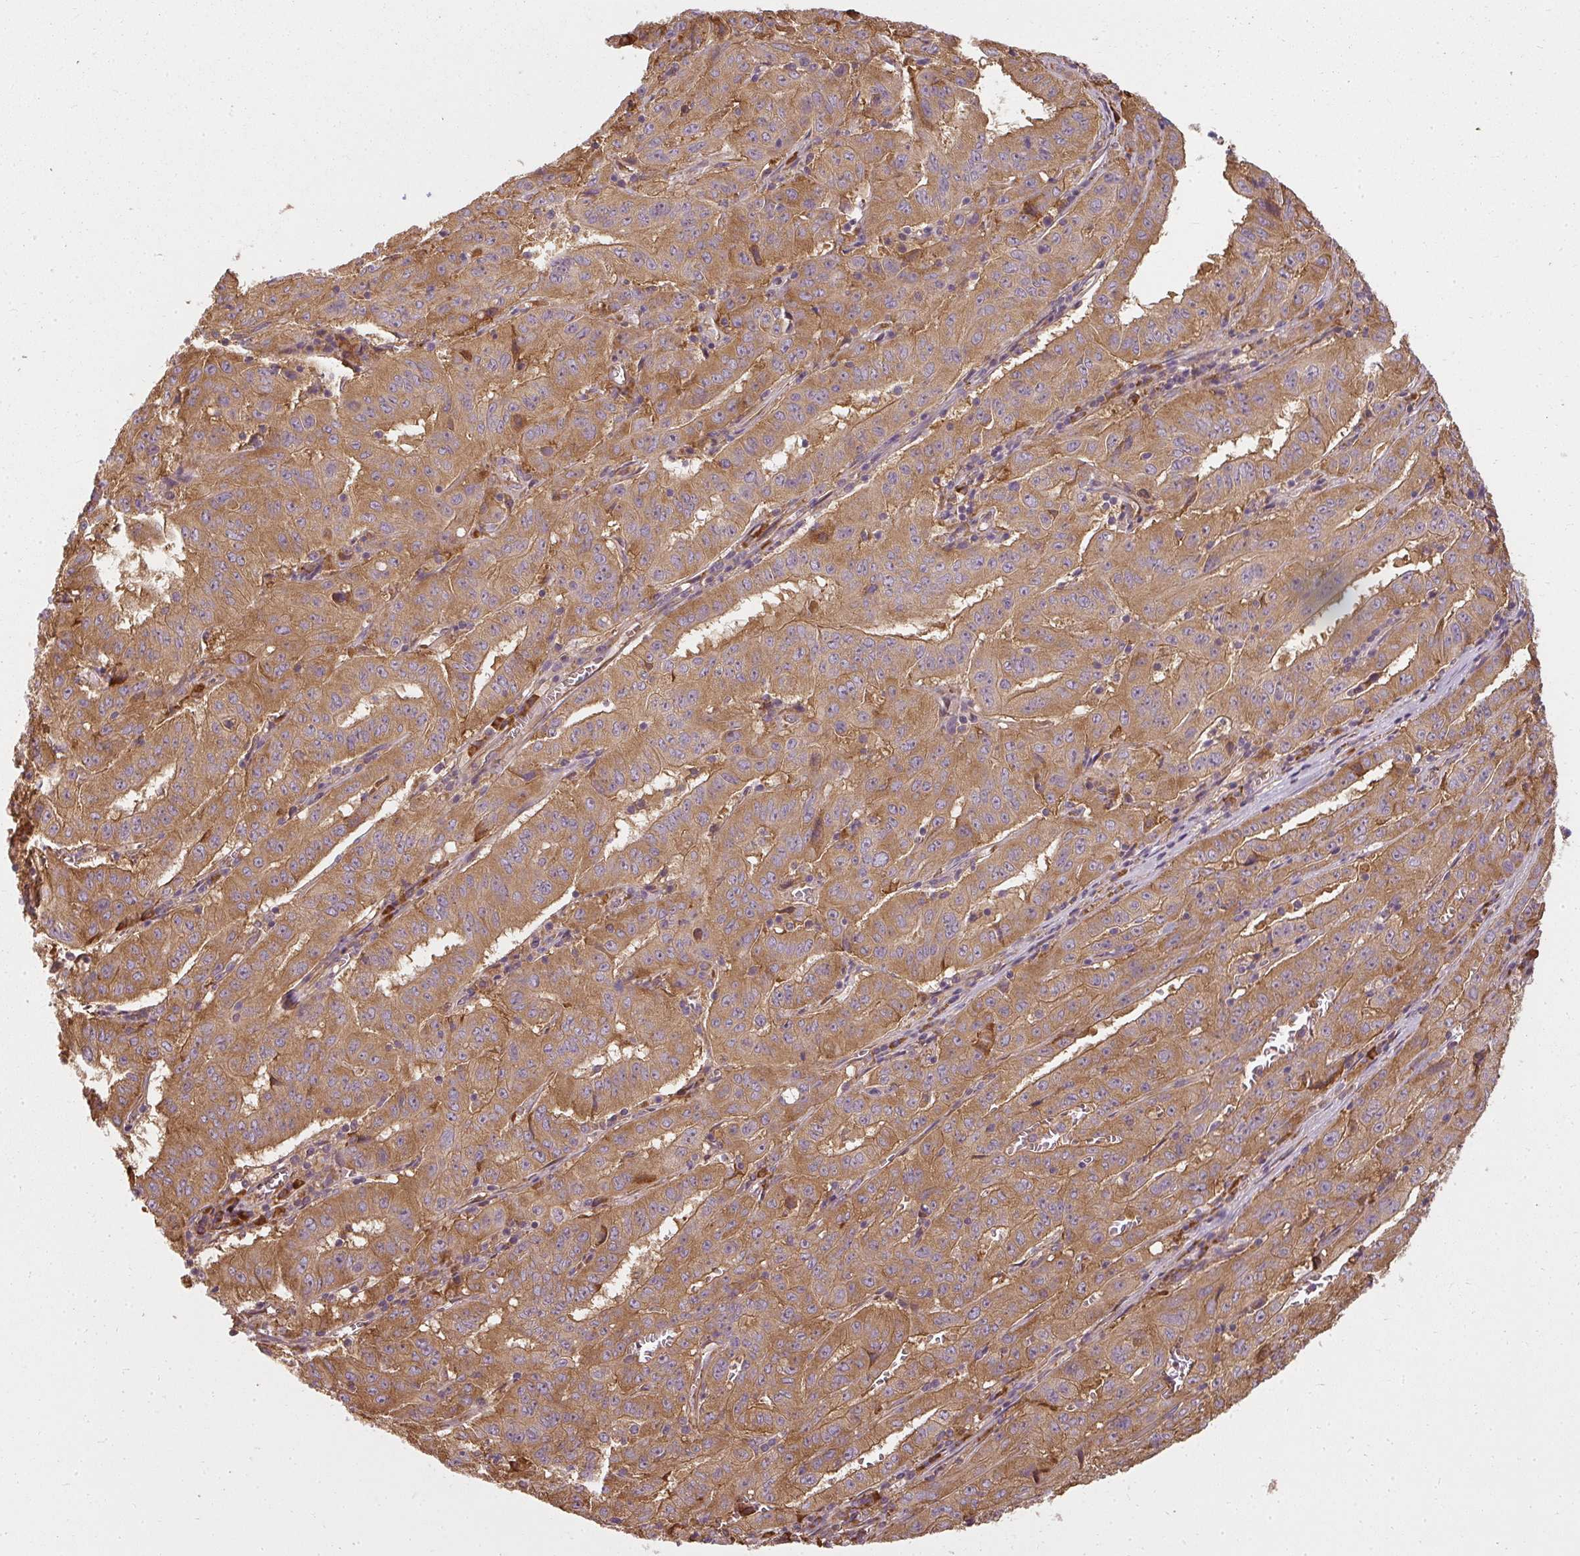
{"staining": {"intensity": "strong", "quantity": ">75%", "location": "cytoplasmic/membranous"}, "tissue": "pancreatic cancer", "cell_type": "Tumor cells", "image_type": "cancer", "snomed": [{"axis": "morphology", "description": "Adenocarcinoma, NOS"}, {"axis": "topography", "description": "Pancreas"}], "caption": "Immunohistochemistry histopathology image of neoplastic tissue: human pancreatic cancer (adenocarcinoma) stained using immunohistochemistry (IHC) displays high levels of strong protein expression localized specifically in the cytoplasmic/membranous of tumor cells, appearing as a cytoplasmic/membranous brown color.", "gene": "RPL24", "patient": {"sex": "male", "age": 63}}